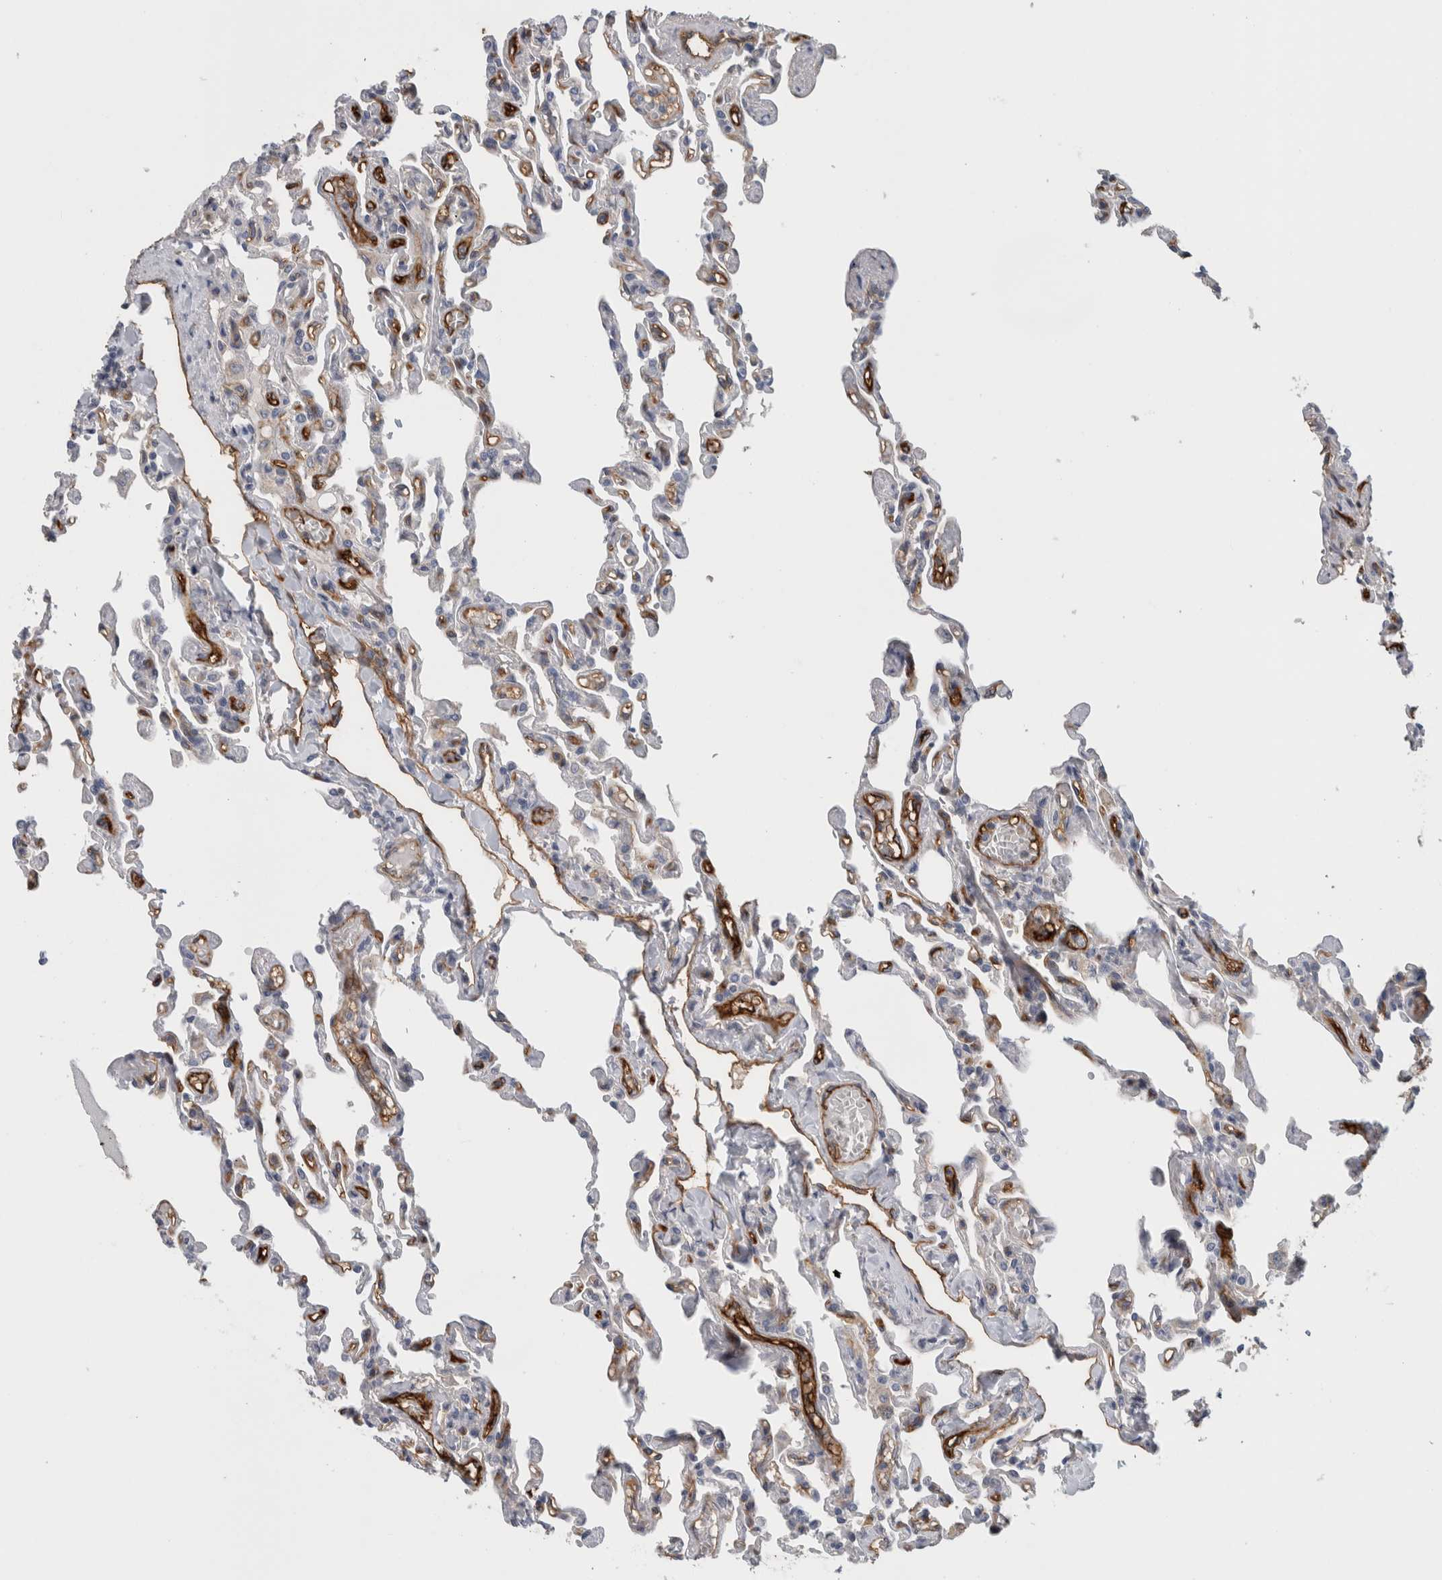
{"staining": {"intensity": "negative", "quantity": "none", "location": "none"}, "tissue": "lung", "cell_type": "Alveolar cells", "image_type": "normal", "snomed": [{"axis": "morphology", "description": "Normal tissue, NOS"}, {"axis": "topography", "description": "Lung"}], "caption": "IHC histopathology image of normal human lung stained for a protein (brown), which displays no expression in alveolar cells.", "gene": "CD59", "patient": {"sex": "male", "age": 21}}